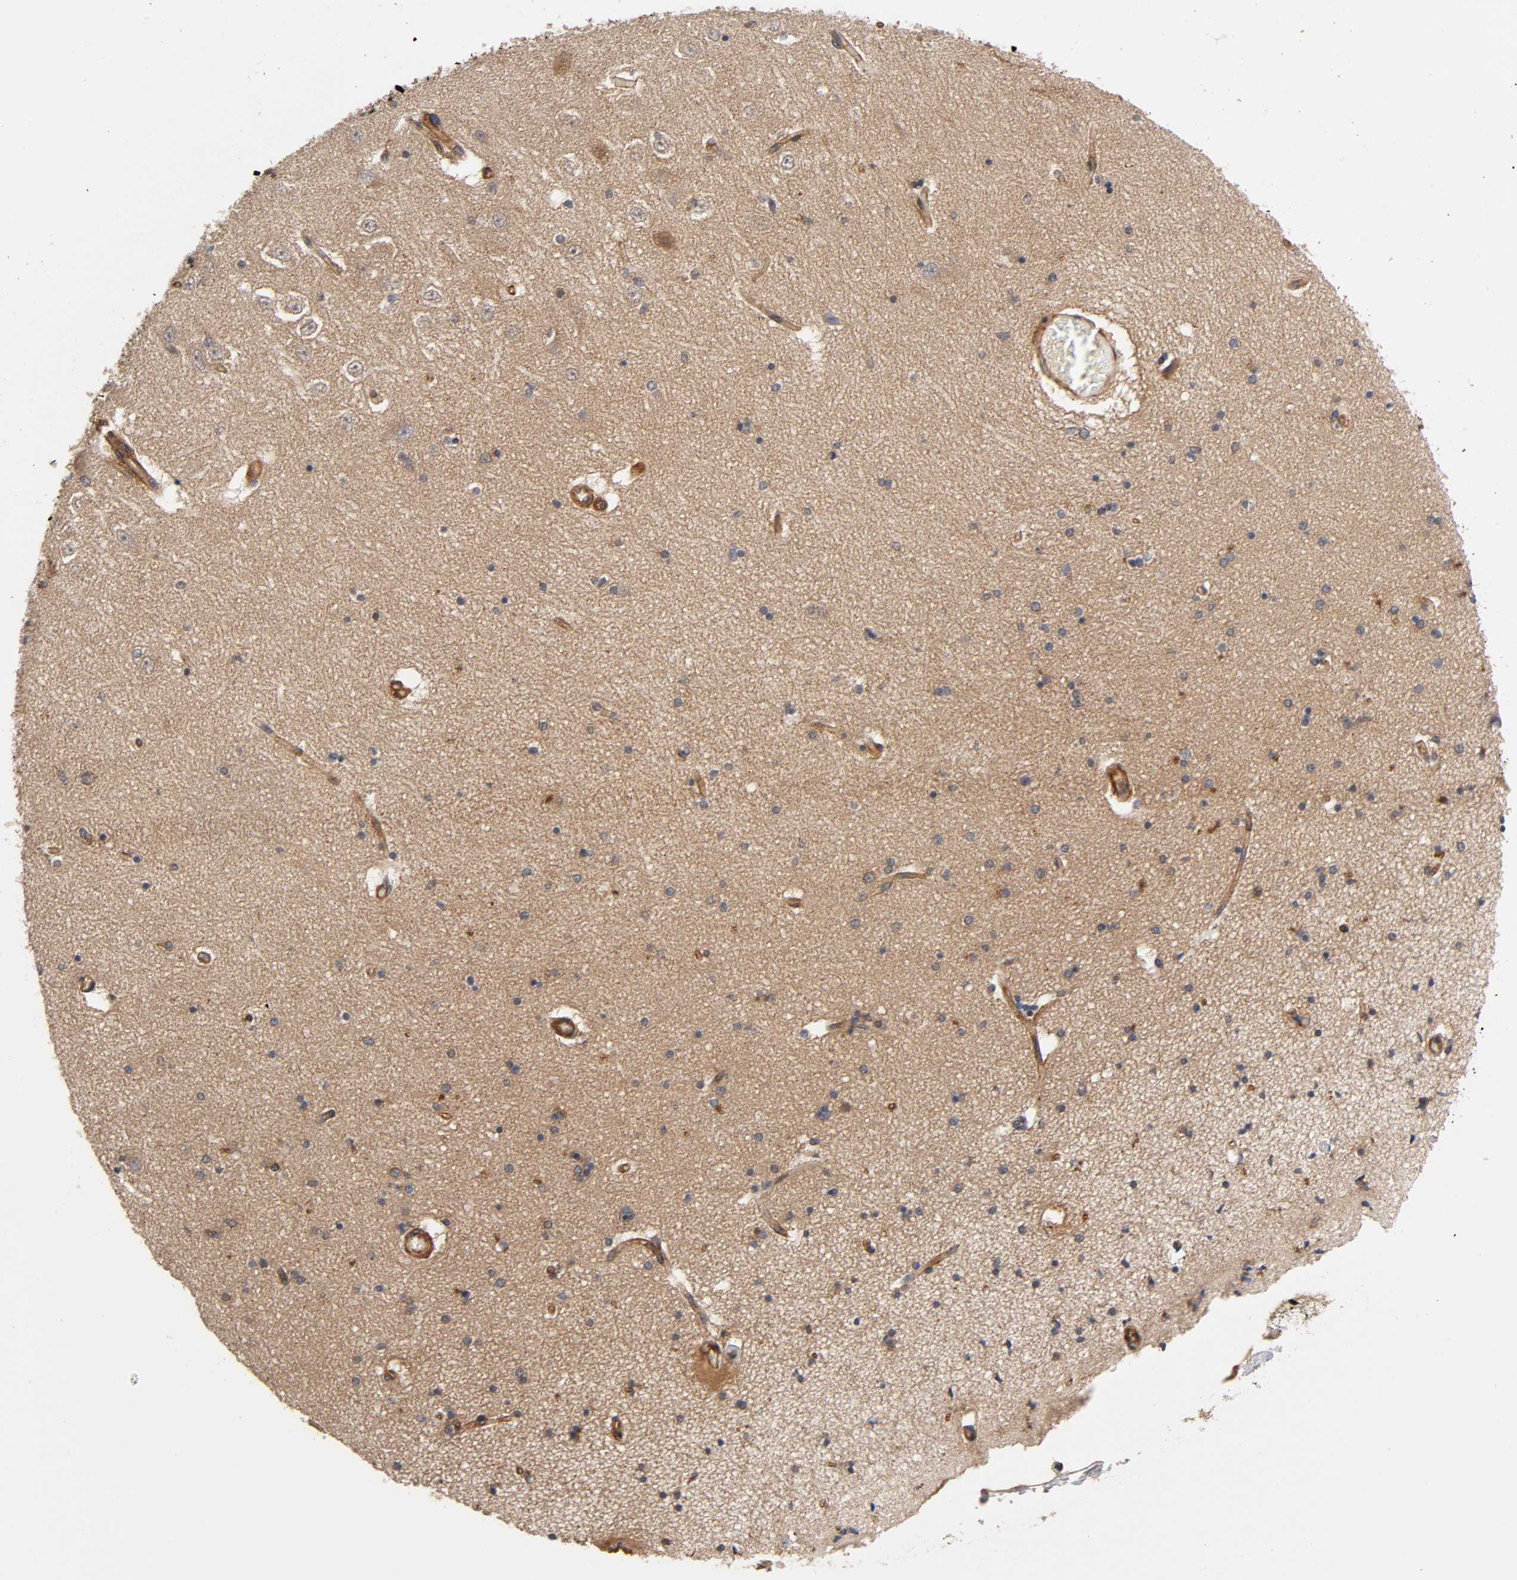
{"staining": {"intensity": "weak", "quantity": "25%-75%", "location": "cytoplasmic/membranous"}, "tissue": "hippocampus", "cell_type": "Glial cells", "image_type": "normal", "snomed": [{"axis": "morphology", "description": "Normal tissue, NOS"}, {"axis": "topography", "description": "Hippocampus"}], "caption": "High-magnification brightfield microscopy of benign hippocampus stained with DAB (brown) and counterstained with hematoxylin (blue). glial cells exhibit weak cytoplasmic/membranous staining is present in approximately25%-75% of cells.", "gene": "LAMTOR2", "patient": {"sex": "female", "age": 54}}